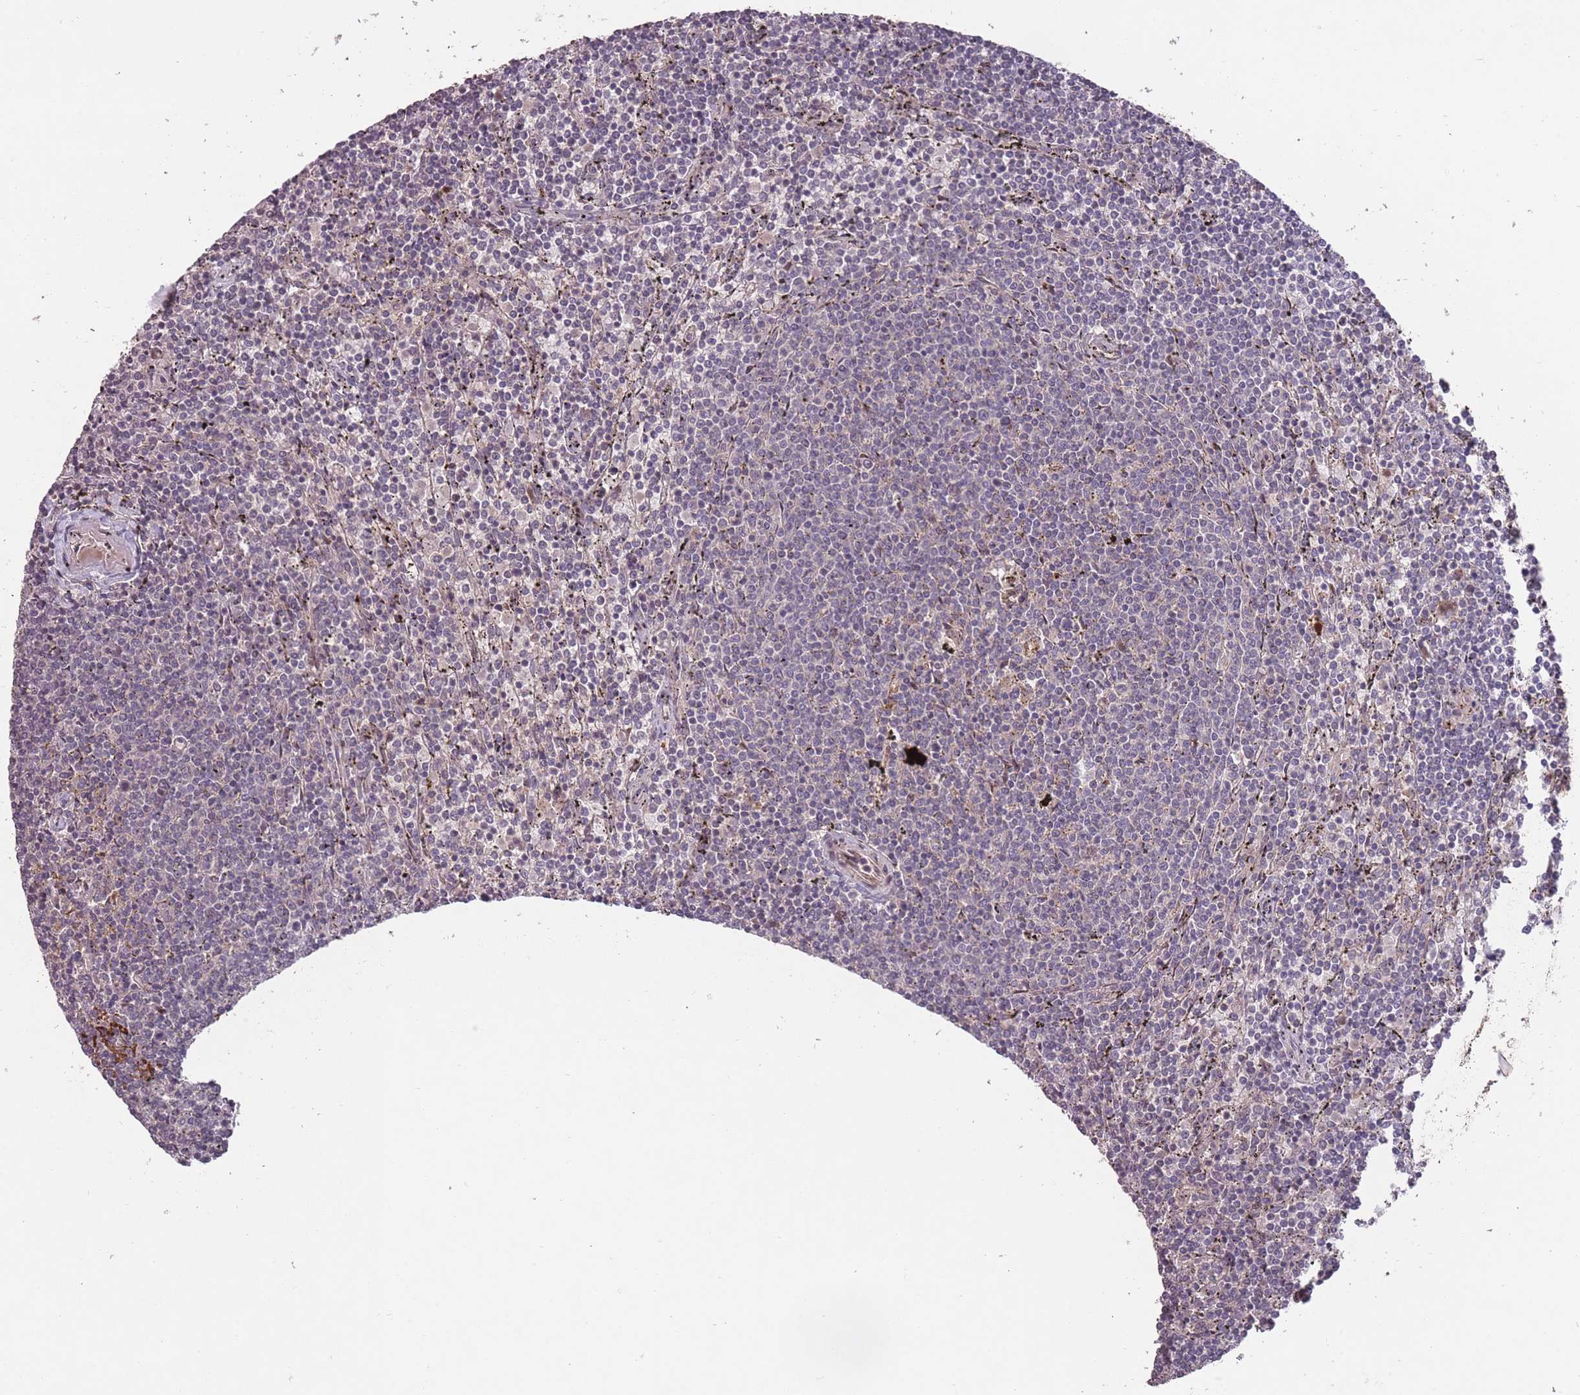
{"staining": {"intensity": "negative", "quantity": "none", "location": "none"}, "tissue": "lymphoma", "cell_type": "Tumor cells", "image_type": "cancer", "snomed": [{"axis": "morphology", "description": "Malignant lymphoma, non-Hodgkin's type, Low grade"}, {"axis": "topography", "description": "Spleen"}], "caption": "Immunohistochemistry (IHC) histopathology image of neoplastic tissue: human malignant lymphoma, non-Hodgkin's type (low-grade) stained with DAB (3,3'-diaminobenzidine) demonstrates no significant protein expression in tumor cells.", "gene": "ADCYAP1R1", "patient": {"sex": "female", "age": 50}}